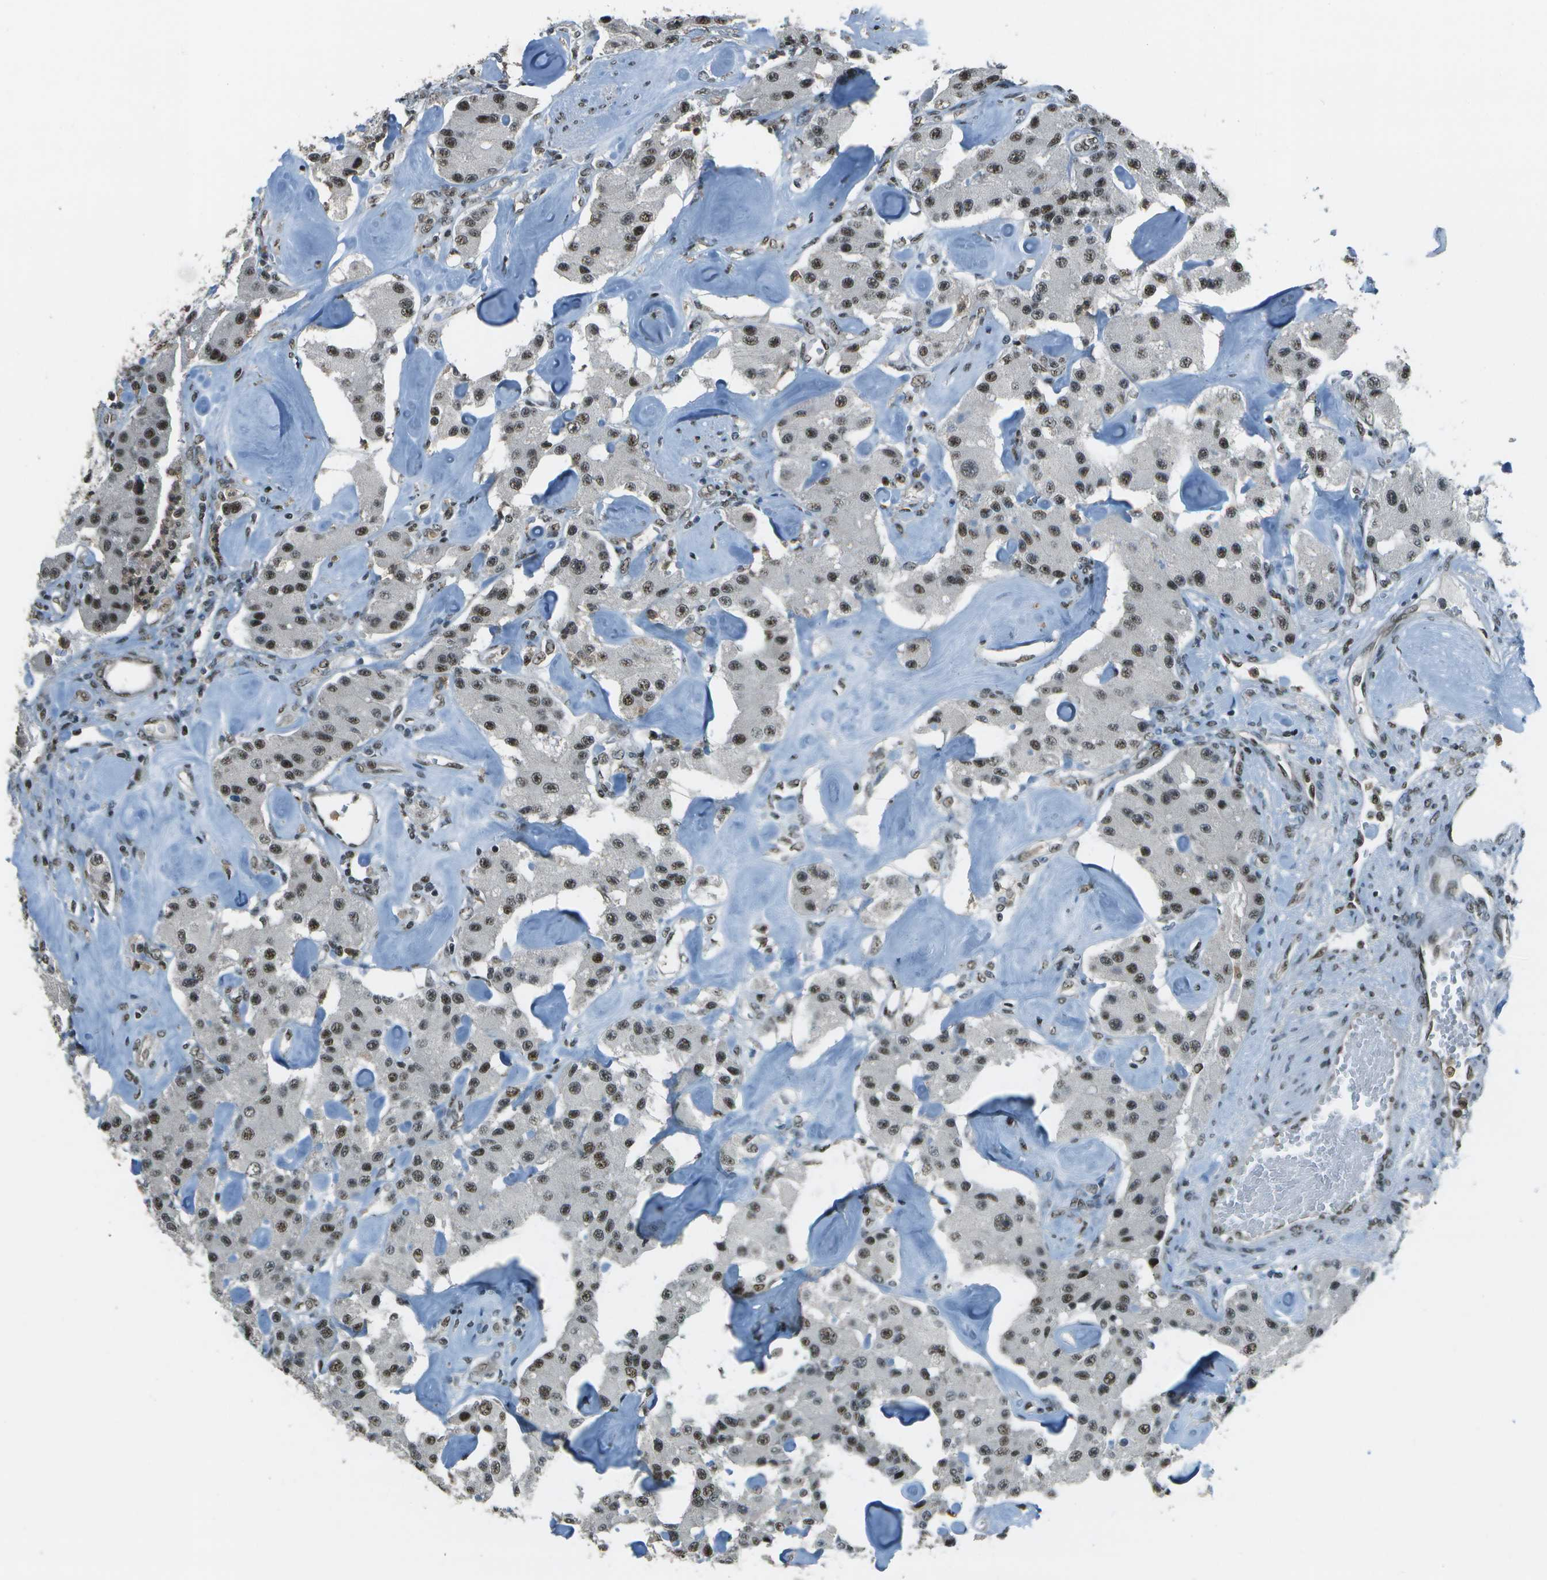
{"staining": {"intensity": "moderate", "quantity": ">75%", "location": "nuclear"}, "tissue": "carcinoid", "cell_type": "Tumor cells", "image_type": "cancer", "snomed": [{"axis": "morphology", "description": "Carcinoid, malignant, NOS"}, {"axis": "topography", "description": "Pancreas"}], "caption": "An image showing moderate nuclear positivity in about >75% of tumor cells in carcinoid, as visualized by brown immunohistochemical staining.", "gene": "DEPDC1", "patient": {"sex": "male", "age": 41}}